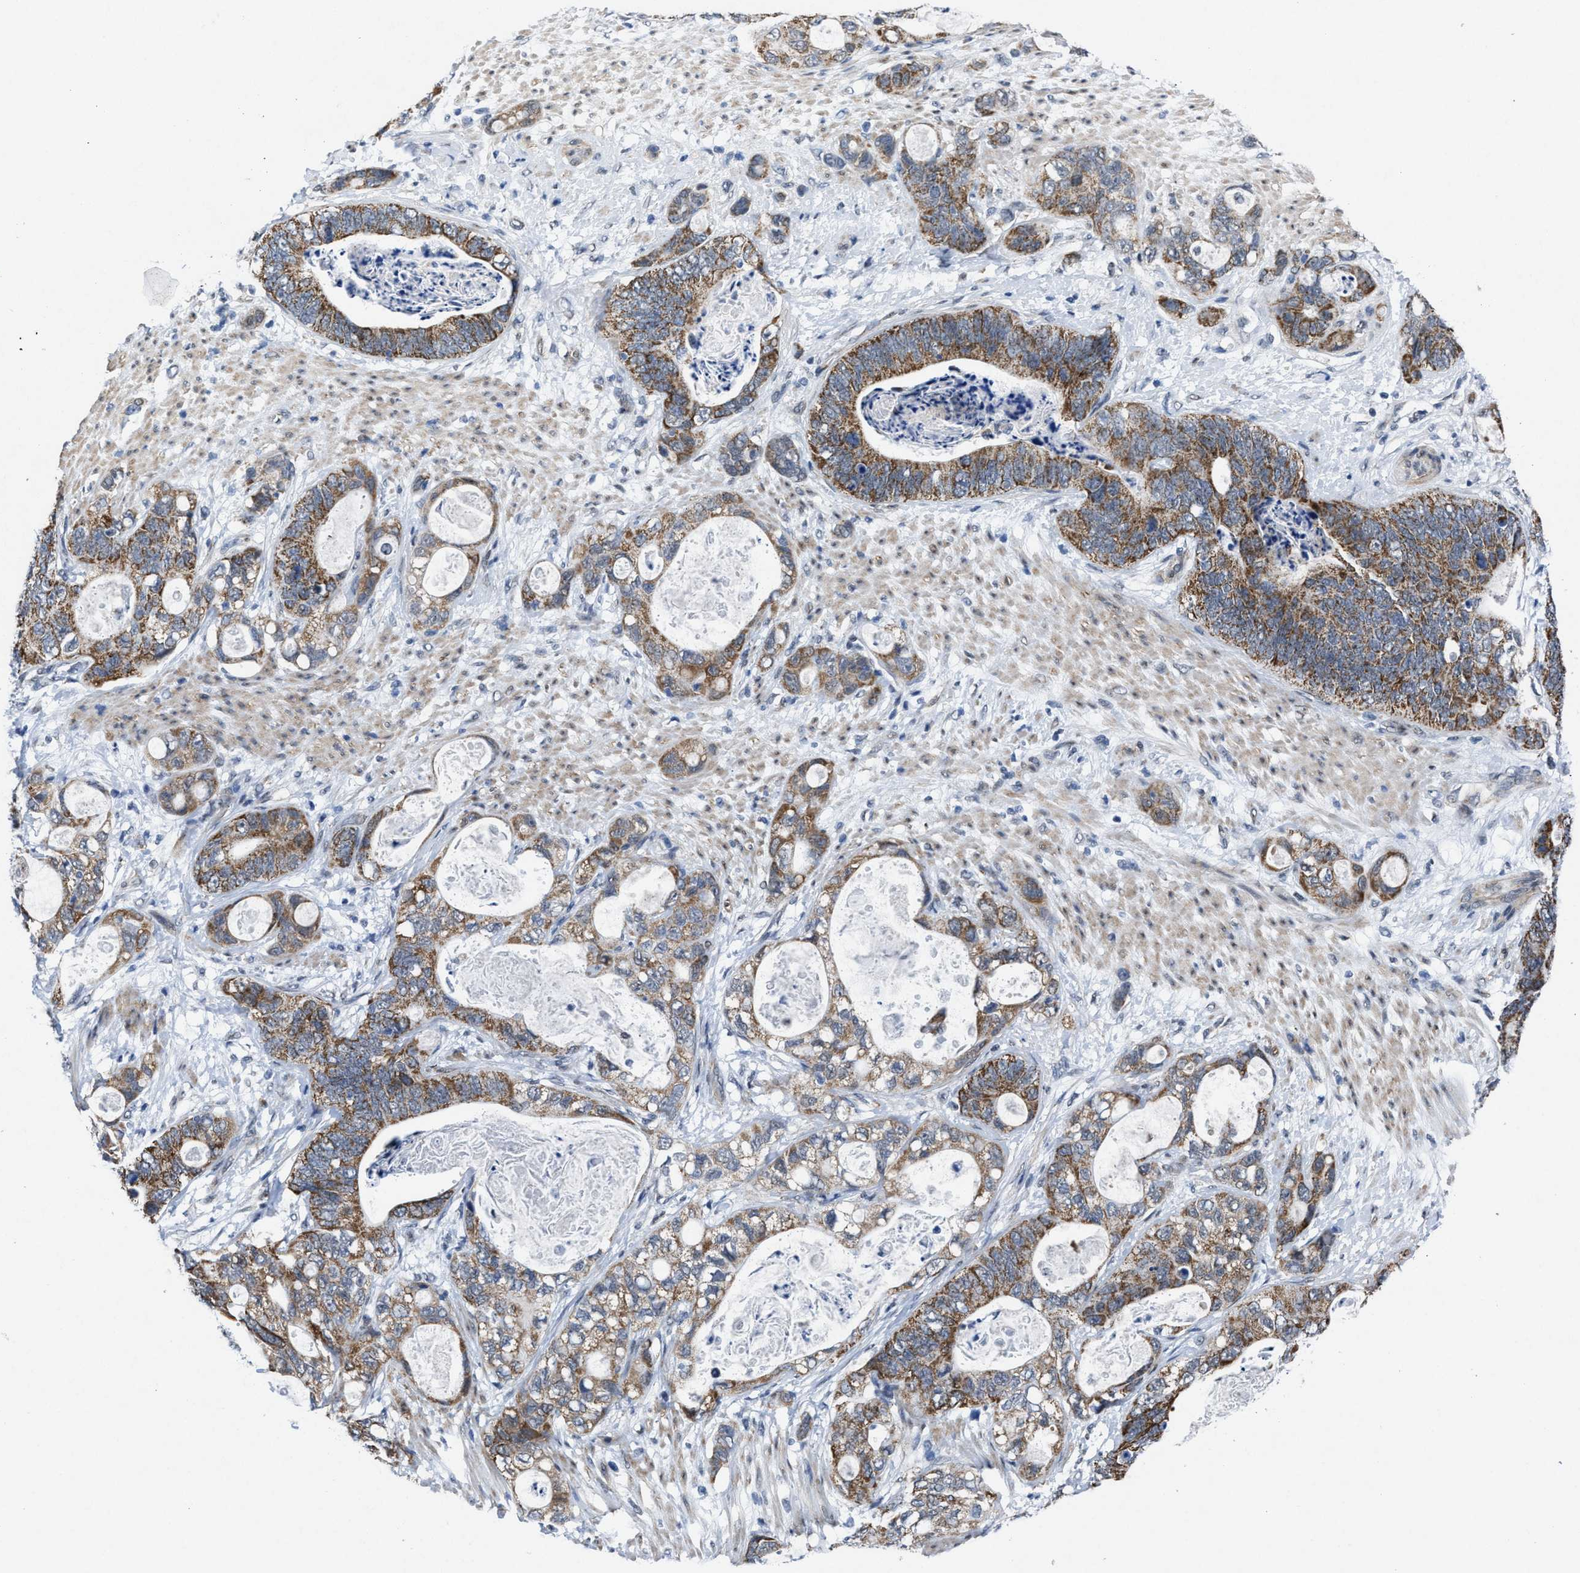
{"staining": {"intensity": "moderate", "quantity": ">75%", "location": "cytoplasmic/membranous"}, "tissue": "stomach cancer", "cell_type": "Tumor cells", "image_type": "cancer", "snomed": [{"axis": "morphology", "description": "Normal tissue, NOS"}, {"axis": "morphology", "description": "Adenocarcinoma, NOS"}, {"axis": "topography", "description": "Stomach"}], "caption": "The image reveals staining of adenocarcinoma (stomach), revealing moderate cytoplasmic/membranous protein expression (brown color) within tumor cells.", "gene": "ID3", "patient": {"sex": "female", "age": 89}}